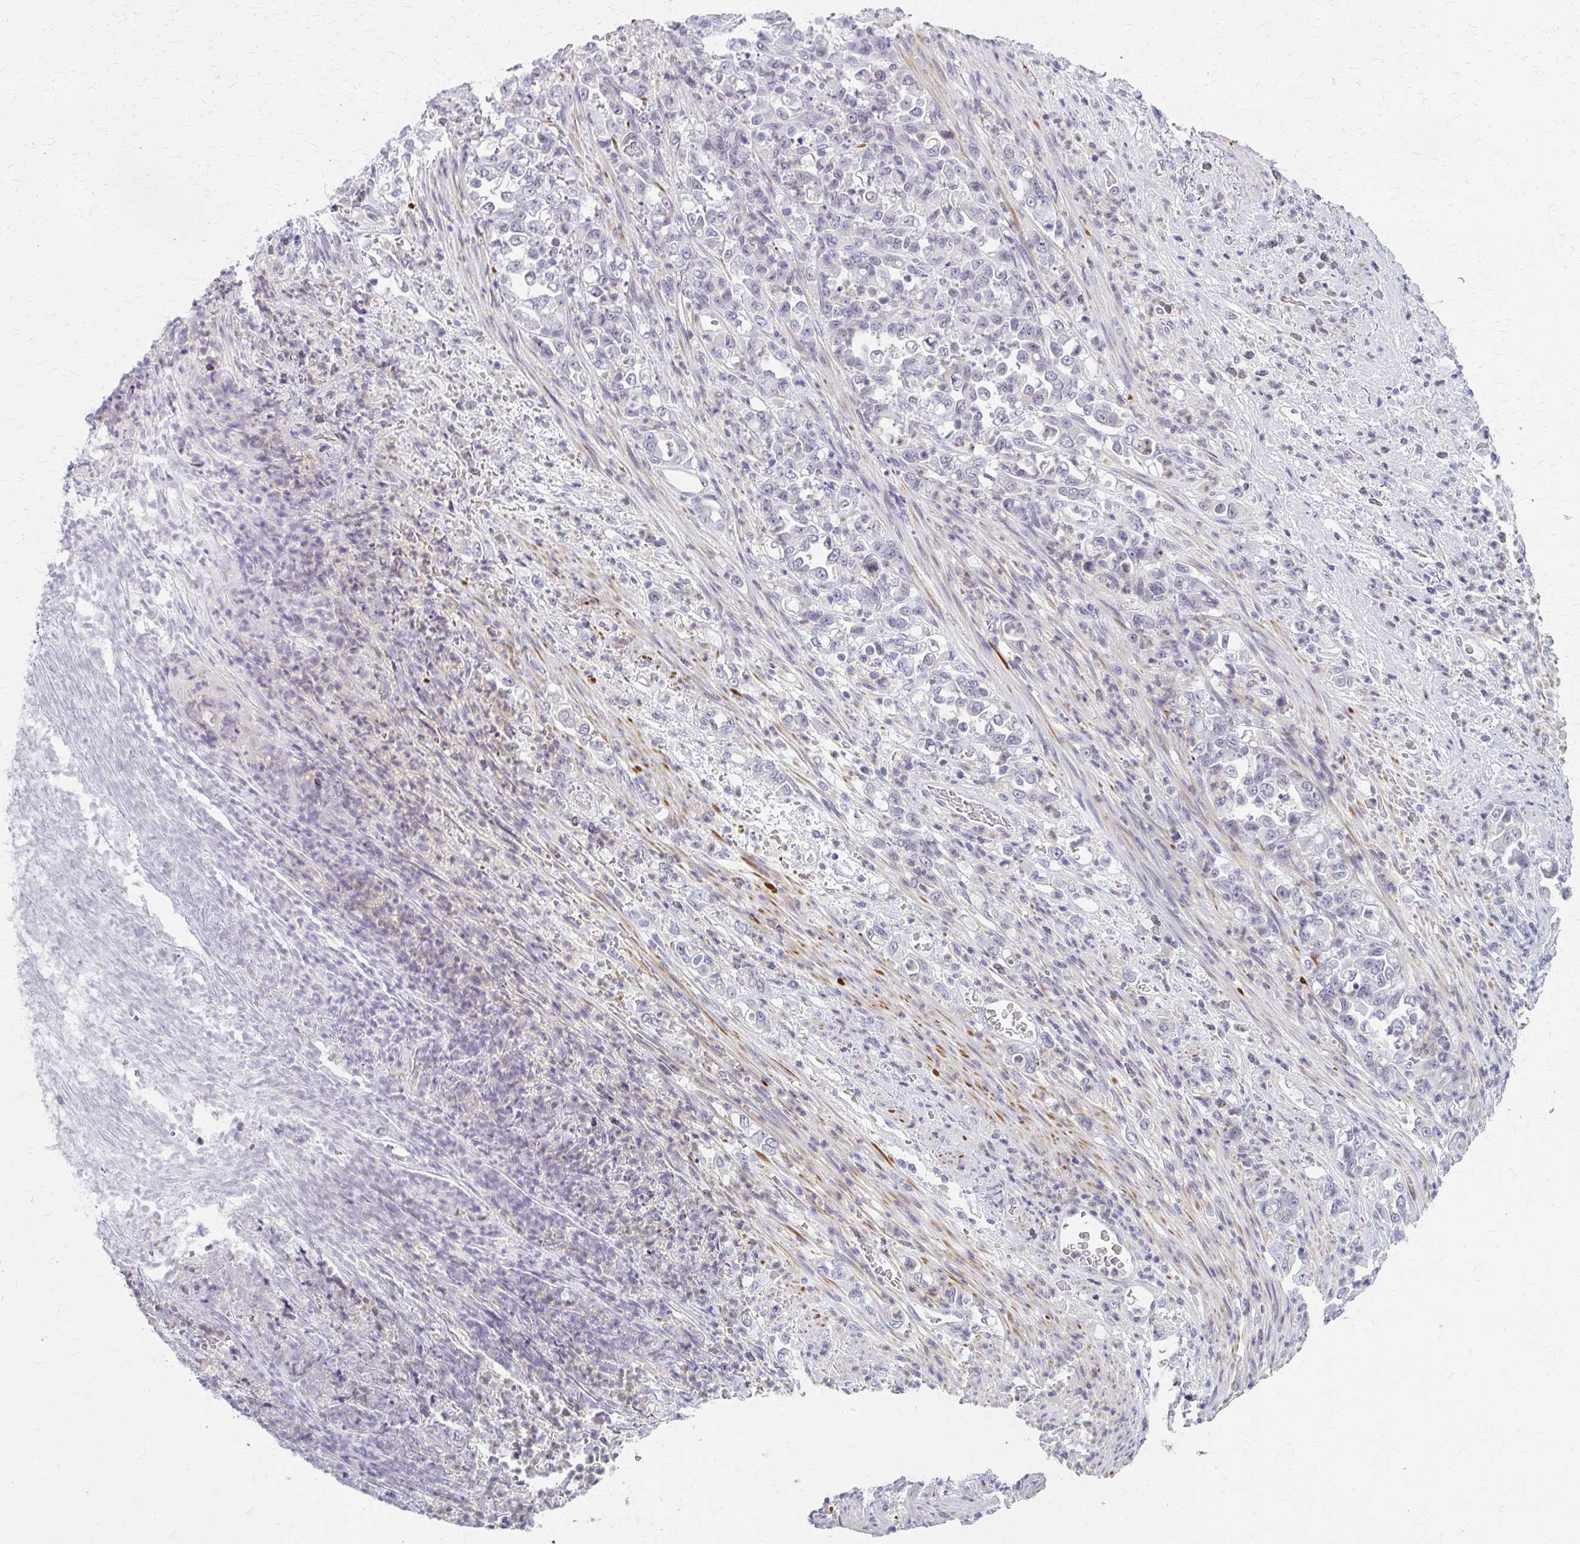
{"staining": {"intensity": "negative", "quantity": "none", "location": "none"}, "tissue": "stomach cancer", "cell_type": "Tumor cells", "image_type": "cancer", "snomed": [{"axis": "morphology", "description": "Normal tissue, NOS"}, {"axis": "morphology", "description": "Adenocarcinoma, NOS"}, {"axis": "topography", "description": "Stomach"}], "caption": "Immunohistochemical staining of stomach cancer (adenocarcinoma) demonstrates no significant positivity in tumor cells. (DAB (3,3'-diaminobenzidine) immunohistochemistry (IHC), high magnification).", "gene": "CASQ2", "patient": {"sex": "female", "age": 79}}